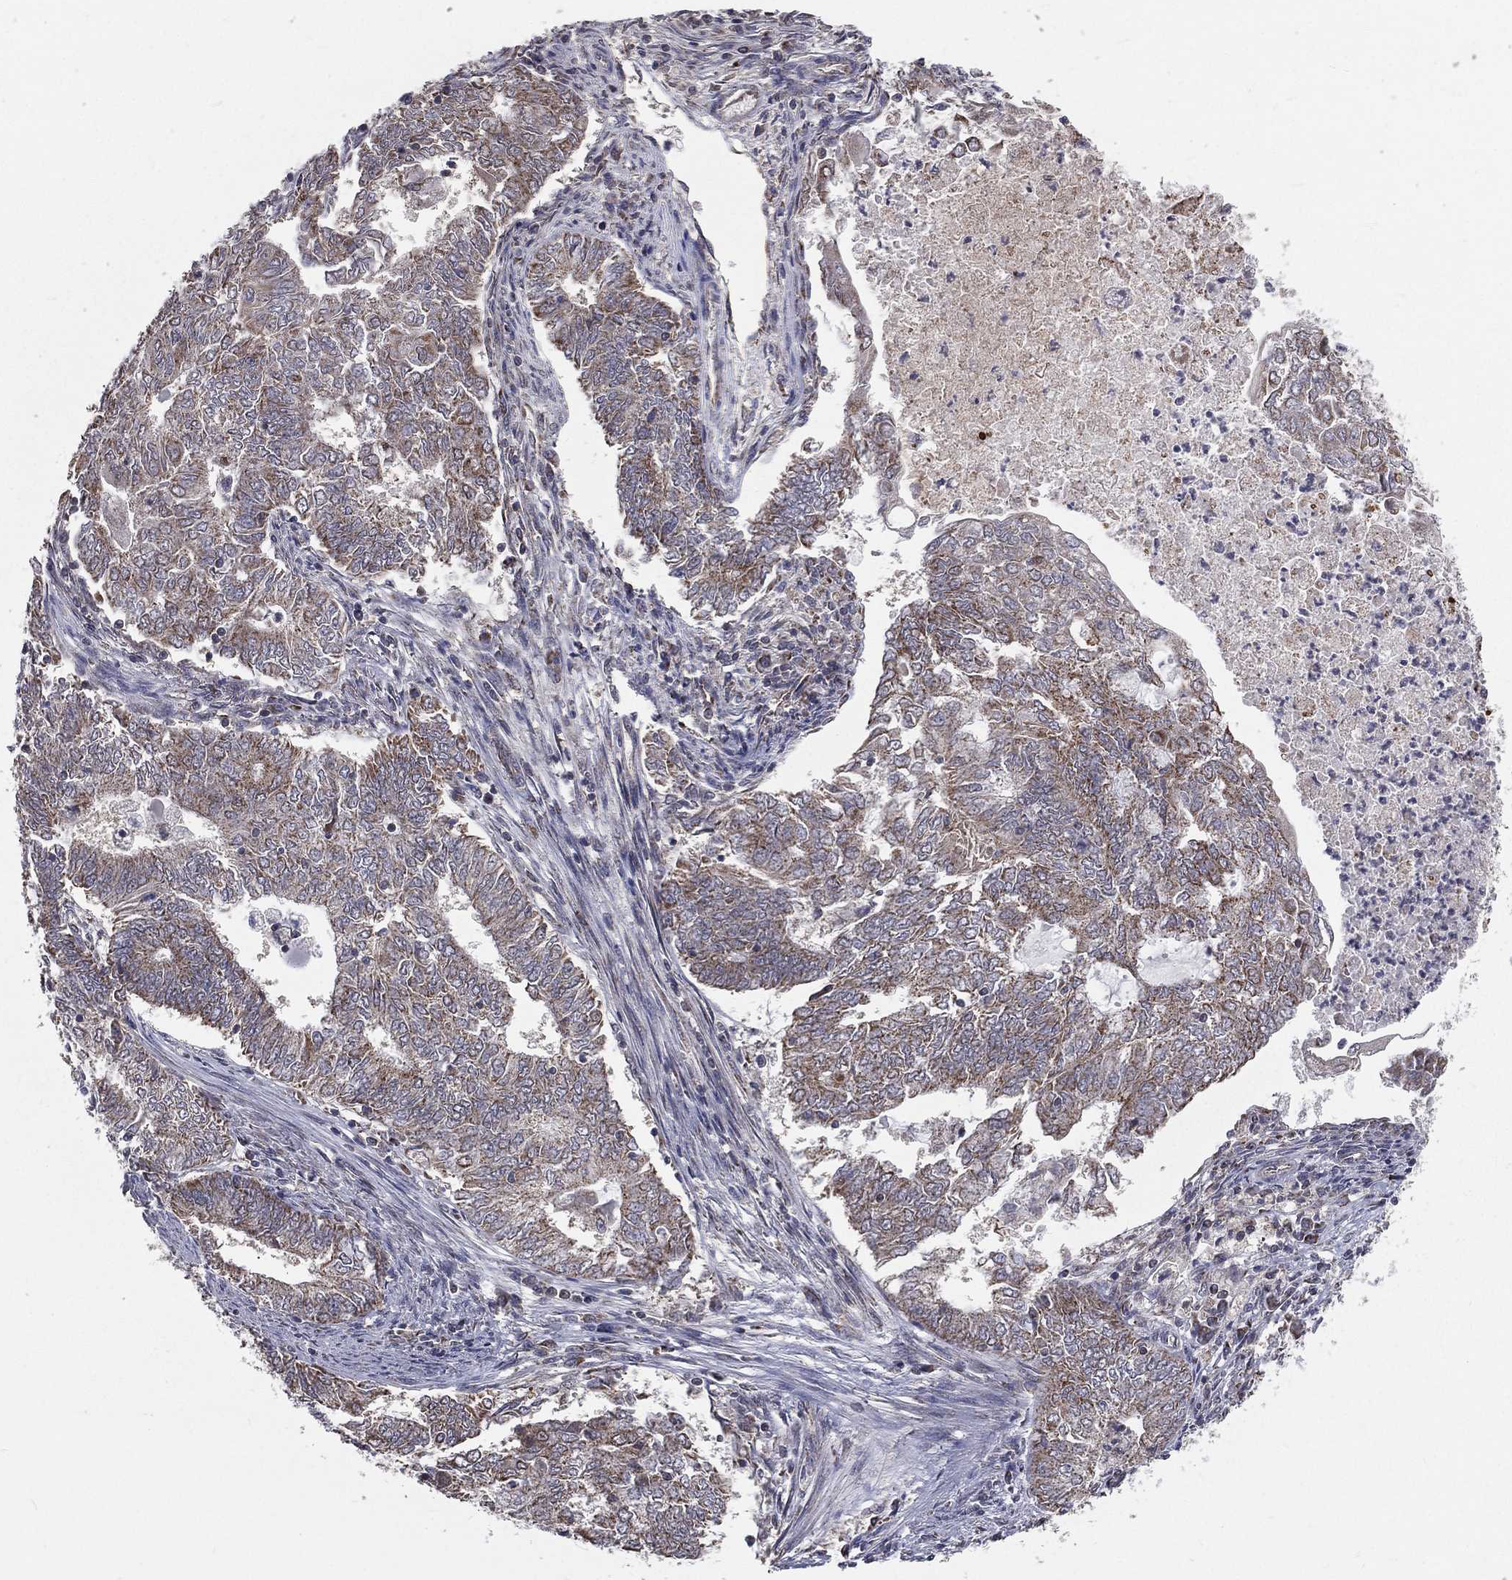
{"staining": {"intensity": "weak", "quantity": "25%-75%", "location": "cytoplasmic/membranous"}, "tissue": "endometrial cancer", "cell_type": "Tumor cells", "image_type": "cancer", "snomed": [{"axis": "morphology", "description": "Adenocarcinoma, NOS"}, {"axis": "topography", "description": "Endometrium"}], "caption": "Human adenocarcinoma (endometrial) stained for a protein (brown) shows weak cytoplasmic/membranous positive expression in approximately 25%-75% of tumor cells.", "gene": "MRPL46", "patient": {"sex": "female", "age": 62}}